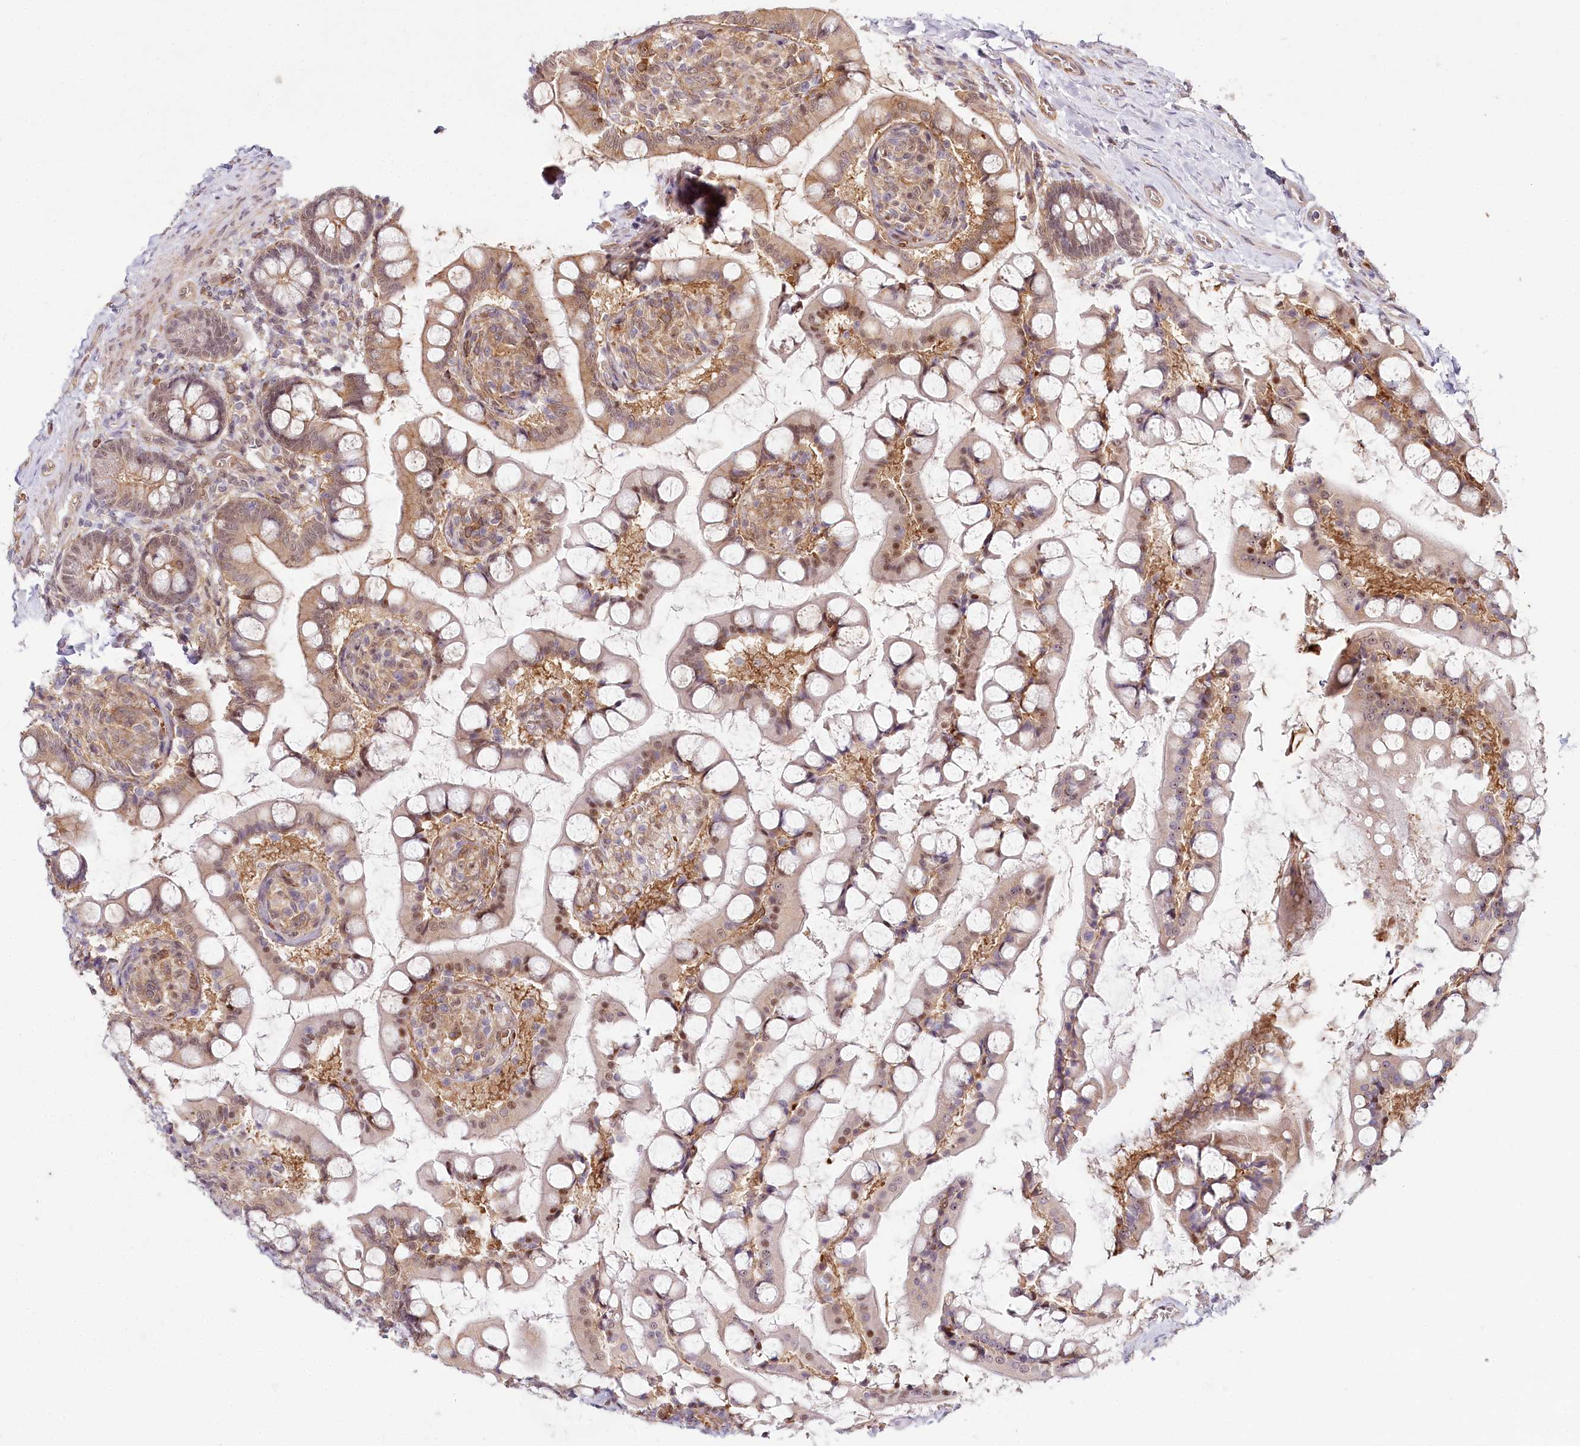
{"staining": {"intensity": "moderate", "quantity": ">75%", "location": "cytoplasmic/membranous,nuclear"}, "tissue": "small intestine", "cell_type": "Glandular cells", "image_type": "normal", "snomed": [{"axis": "morphology", "description": "Normal tissue, NOS"}, {"axis": "topography", "description": "Small intestine"}], "caption": "There is medium levels of moderate cytoplasmic/membranous,nuclear staining in glandular cells of normal small intestine, as demonstrated by immunohistochemical staining (brown color).", "gene": "TUBGCP2", "patient": {"sex": "male", "age": 52}}